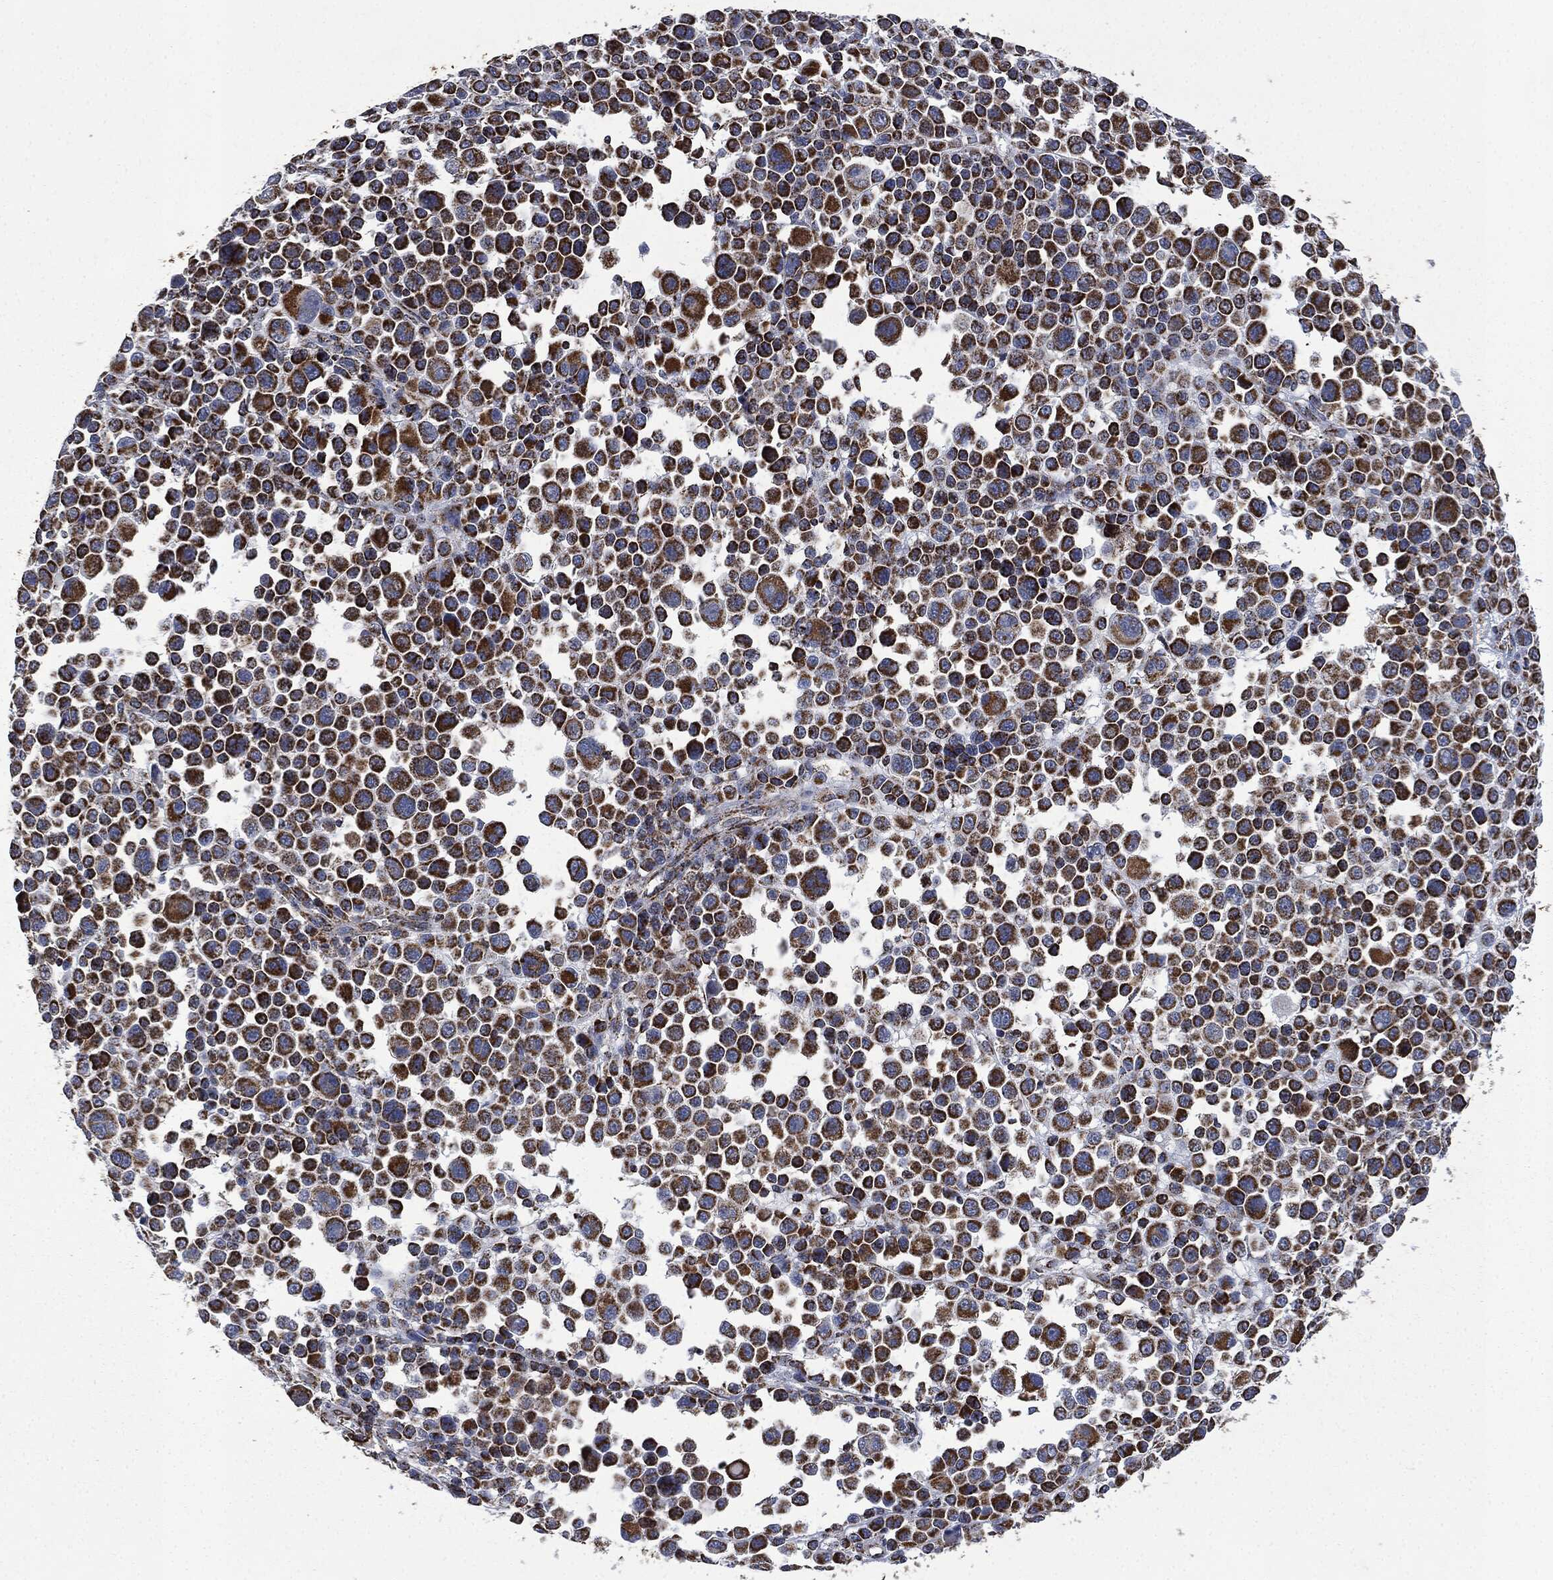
{"staining": {"intensity": "strong", "quantity": "25%-75%", "location": "cytoplasmic/membranous"}, "tissue": "melanoma", "cell_type": "Tumor cells", "image_type": "cancer", "snomed": [{"axis": "morphology", "description": "Malignant melanoma, NOS"}, {"axis": "topography", "description": "Skin"}], "caption": "About 25%-75% of tumor cells in malignant melanoma show strong cytoplasmic/membranous protein positivity as visualized by brown immunohistochemical staining.", "gene": "RYK", "patient": {"sex": "female", "age": 57}}